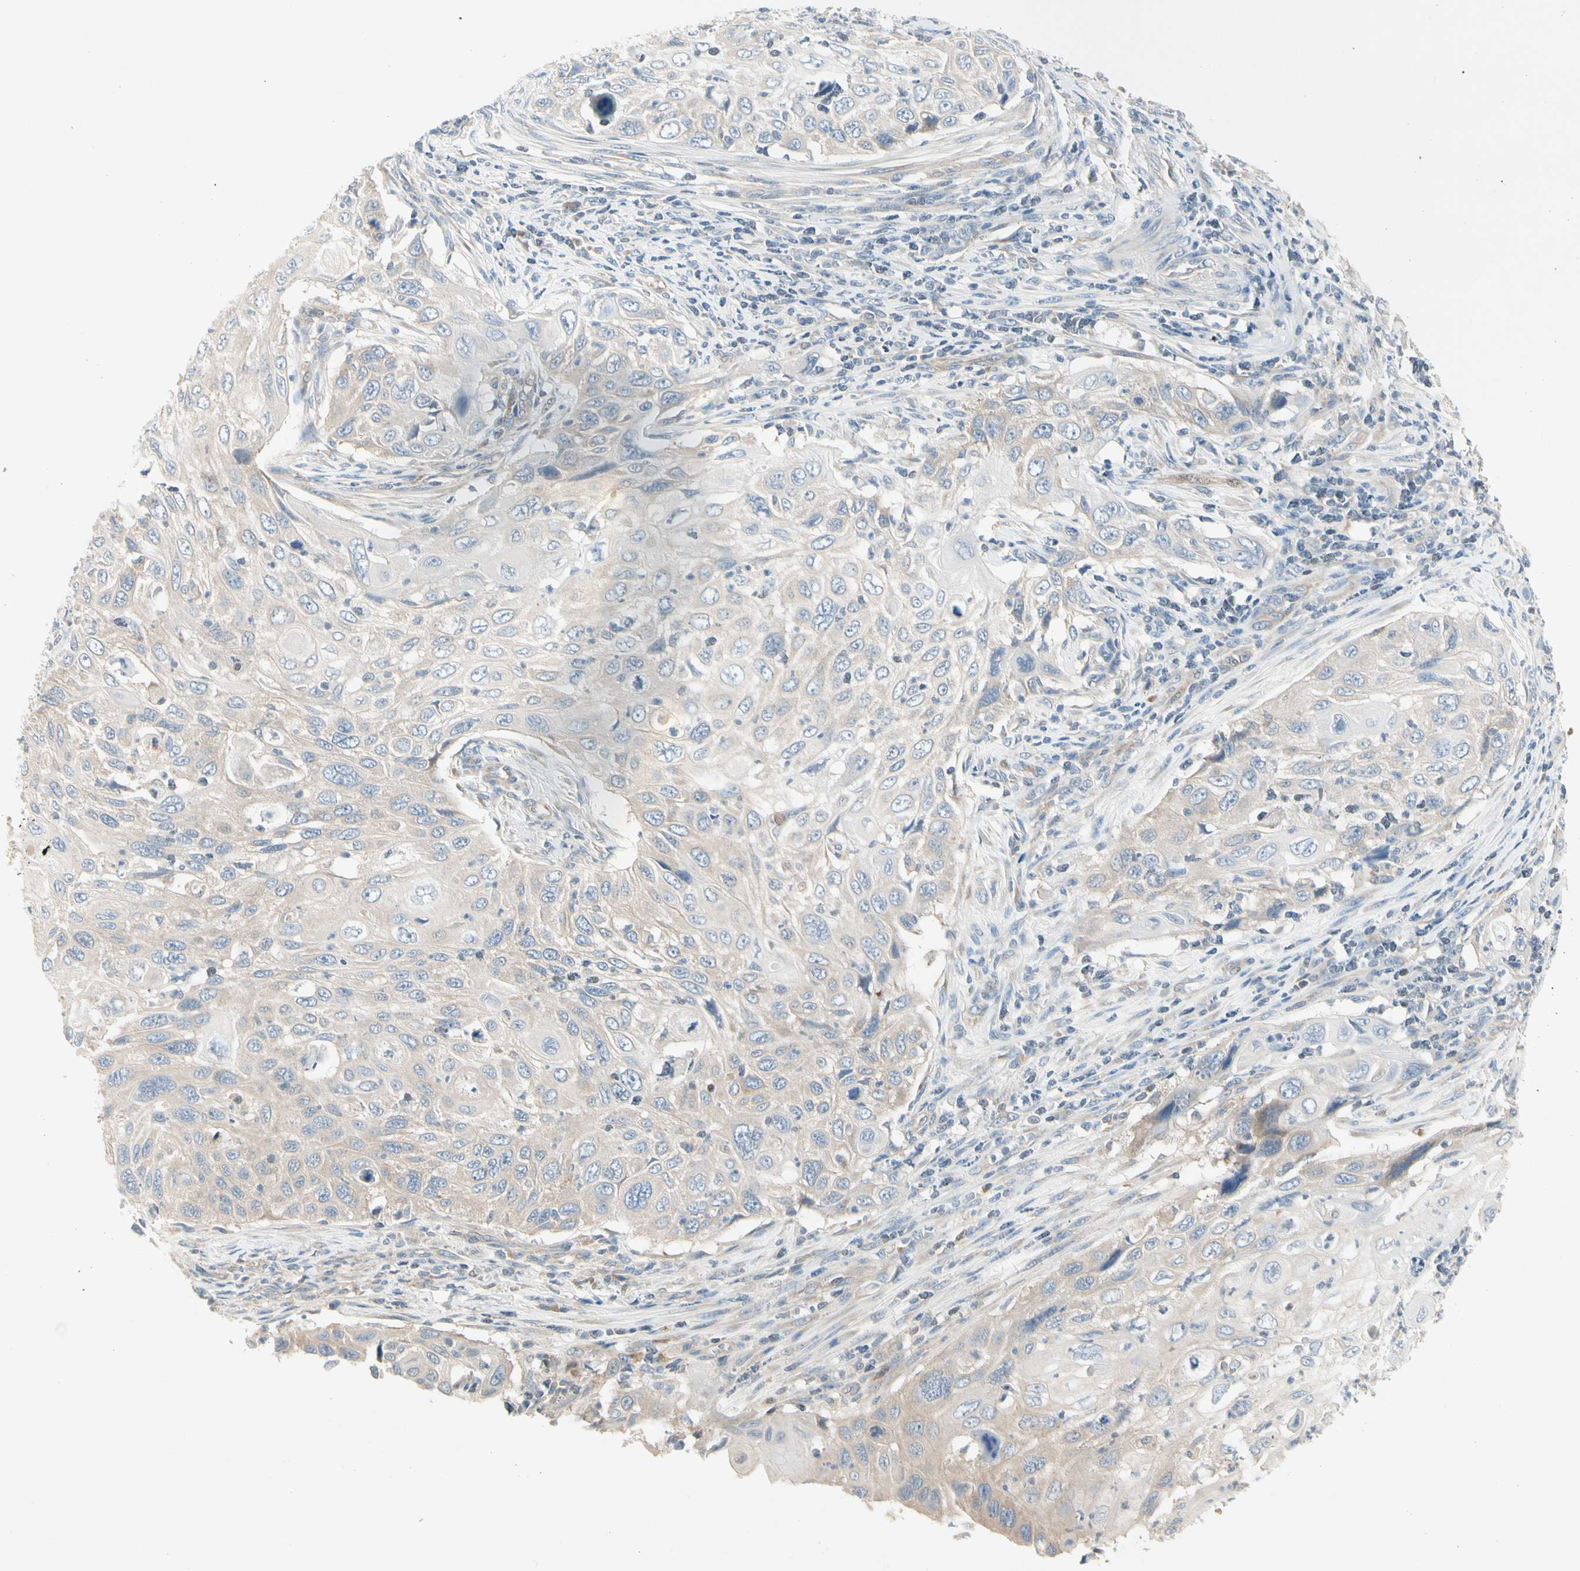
{"staining": {"intensity": "weak", "quantity": "<25%", "location": "cytoplasmic/membranous"}, "tissue": "cervical cancer", "cell_type": "Tumor cells", "image_type": "cancer", "snomed": [{"axis": "morphology", "description": "Squamous cell carcinoma, NOS"}, {"axis": "topography", "description": "Cervix"}], "caption": "DAB immunohistochemical staining of human squamous cell carcinoma (cervical) shows no significant staining in tumor cells. The staining is performed using DAB brown chromogen with nuclei counter-stained in using hematoxylin.", "gene": "IL1R1", "patient": {"sex": "female", "age": 70}}